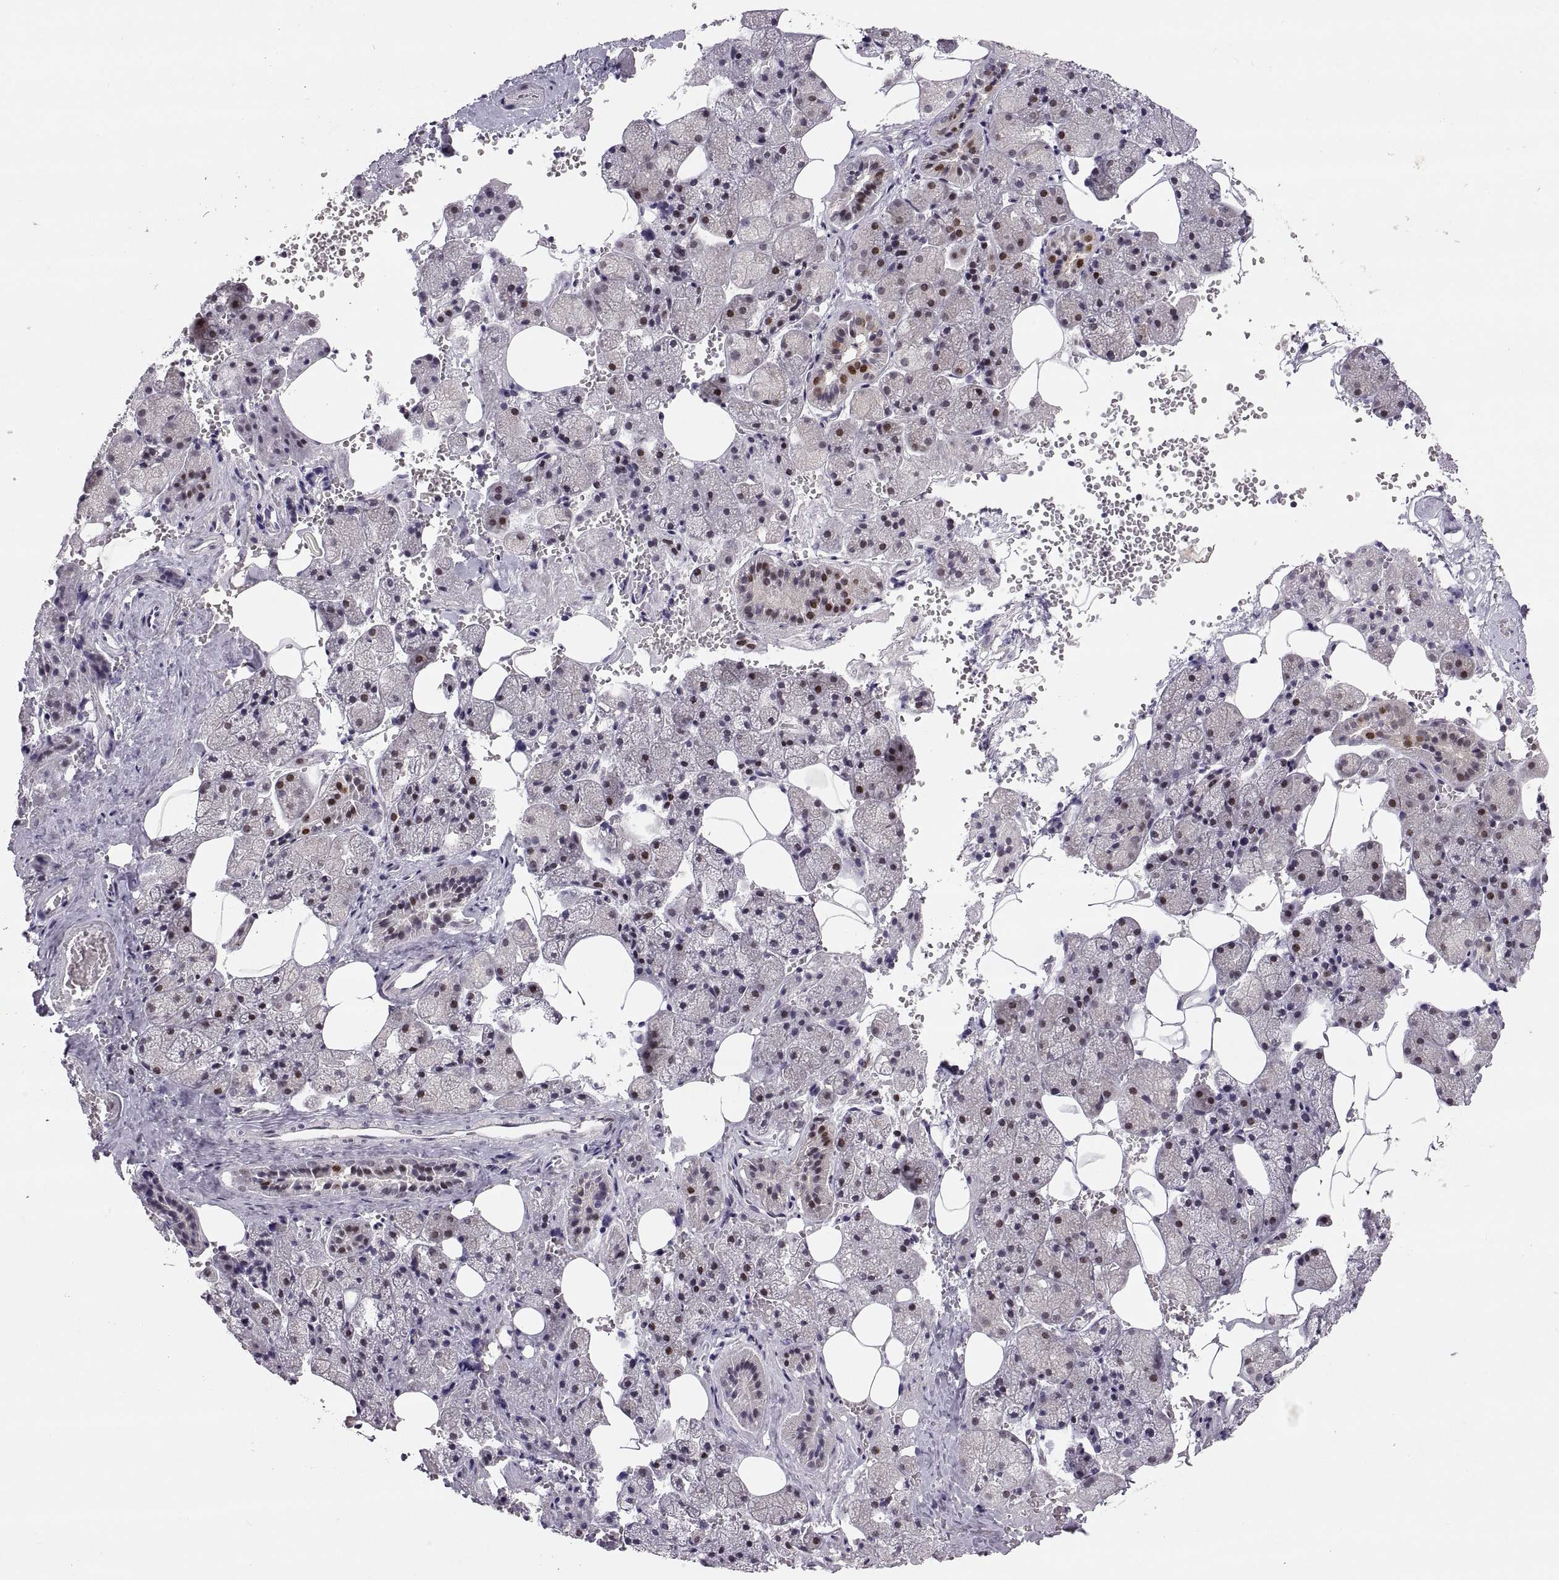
{"staining": {"intensity": "strong", "quantity": "<25%", "location": "nuclear"}, "tissue": "salivary gland", "cell_type": "Glandular cells", "image_type": "normal", "snomed": [{"axis": "morphology", "description": "Normal tissue, NOS"}, {"axis": "topography", "description": "Salivary gland"}], "caption": "Normal salivary gland displays strong nuclear staining in about <25% of glandular cells, visualized by immunohistochemistry. (DAB (3,3'-diaminobenzidine) IHC, brown staining for protein, blue staining for nuclei).", "gene": "SNAI1", "patient": {"sex": "male", "age": 38}}